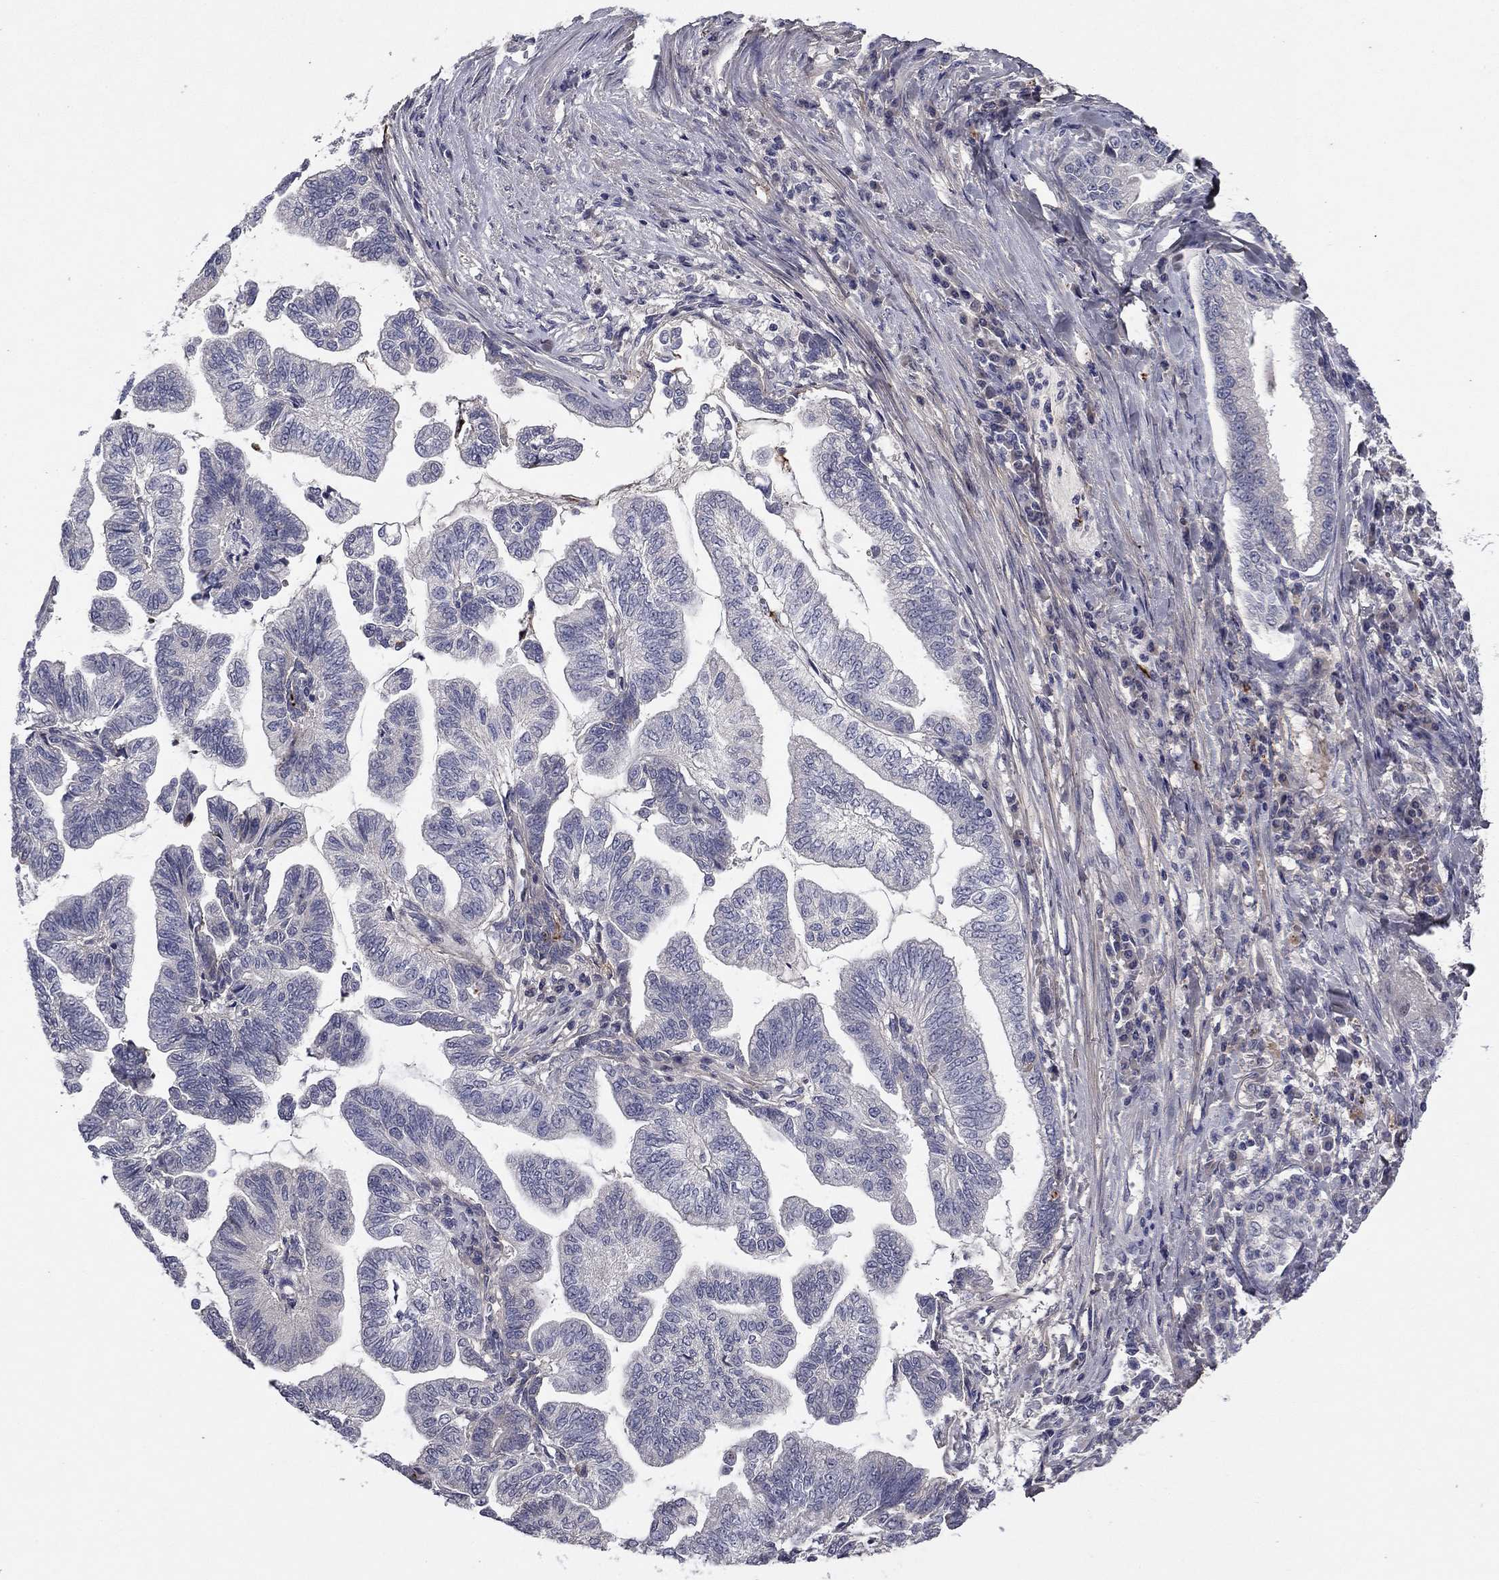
{"staining": {"intensity": "negative", "quantity": "none", "location": "none"}, "tissue": "stomach cancer", "cell_type": "Tumor cells", "image_type": "cancer", "snomed": [{"axis": "morphology", "description": "Adenocarcinoma, NOS"}, {"axis": "topography", "description": "Stomach"}], "caption": "Immunohistochemistry (IHC) of human stomach adenocarcinoma reveals no staining in tumor cells.", "gene": "COL2A1", "patient": {"sex": "male", "age": 83}}